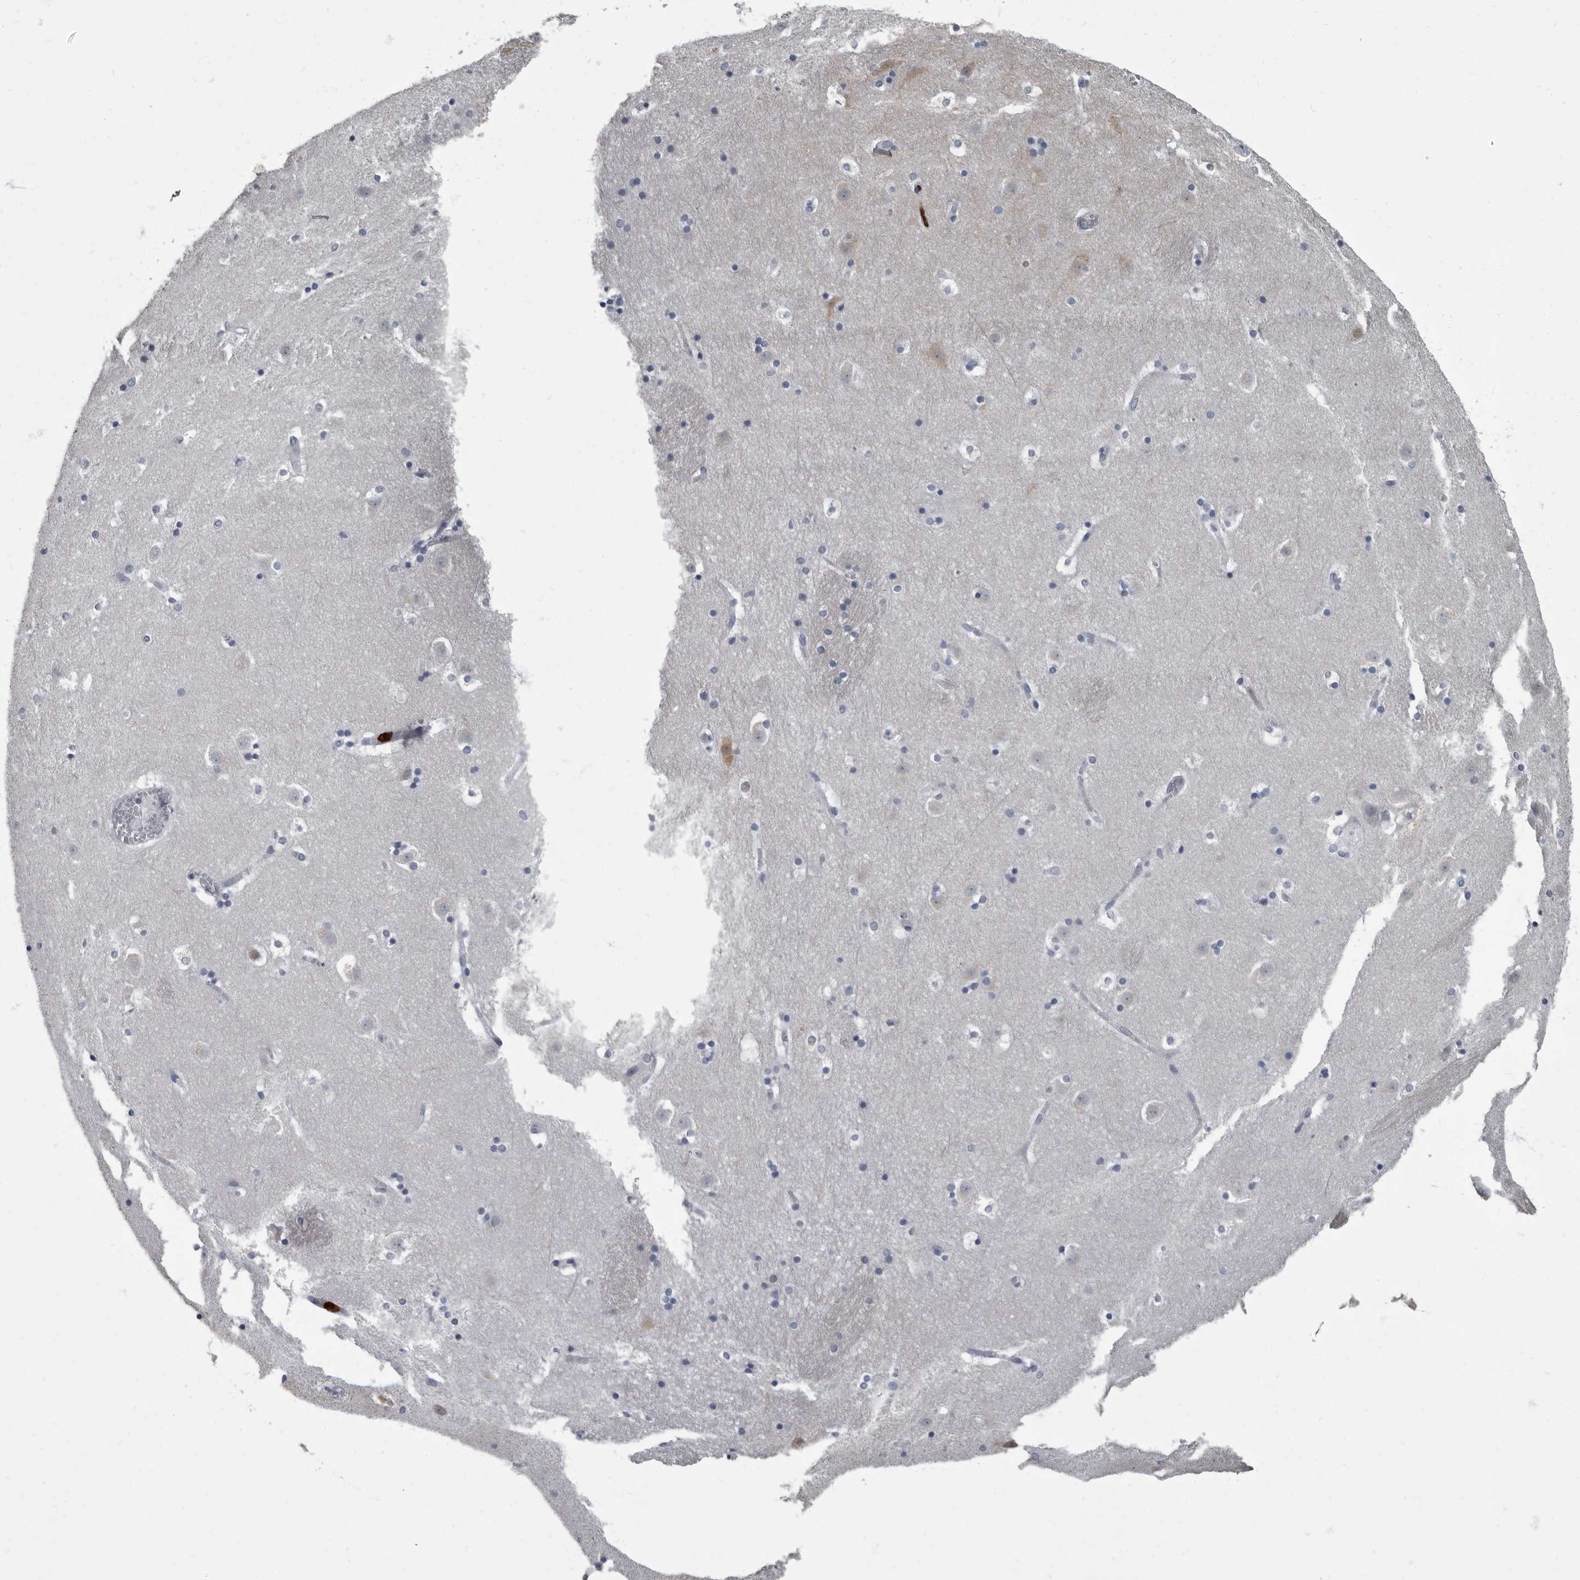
{"staining": {"intensity": "weak", "quantity": "<25%", "location": "cytoplasmic/membranous"}, "tissue": "caudate", "cell_type": "Glial cells", "image_type": "normal", "snomed": [{"axis": "morphology", "description": "Normal tissue, NOS"}, {"axis": "topography", "description": "Lateral ventricle wall"}], "caption": "DAB immunohistochemical staining of benign human caudate reveals no significant staining in glial cells.", "gene": "TPD52L1", "patient": {"sex": "male", "age": 45}}